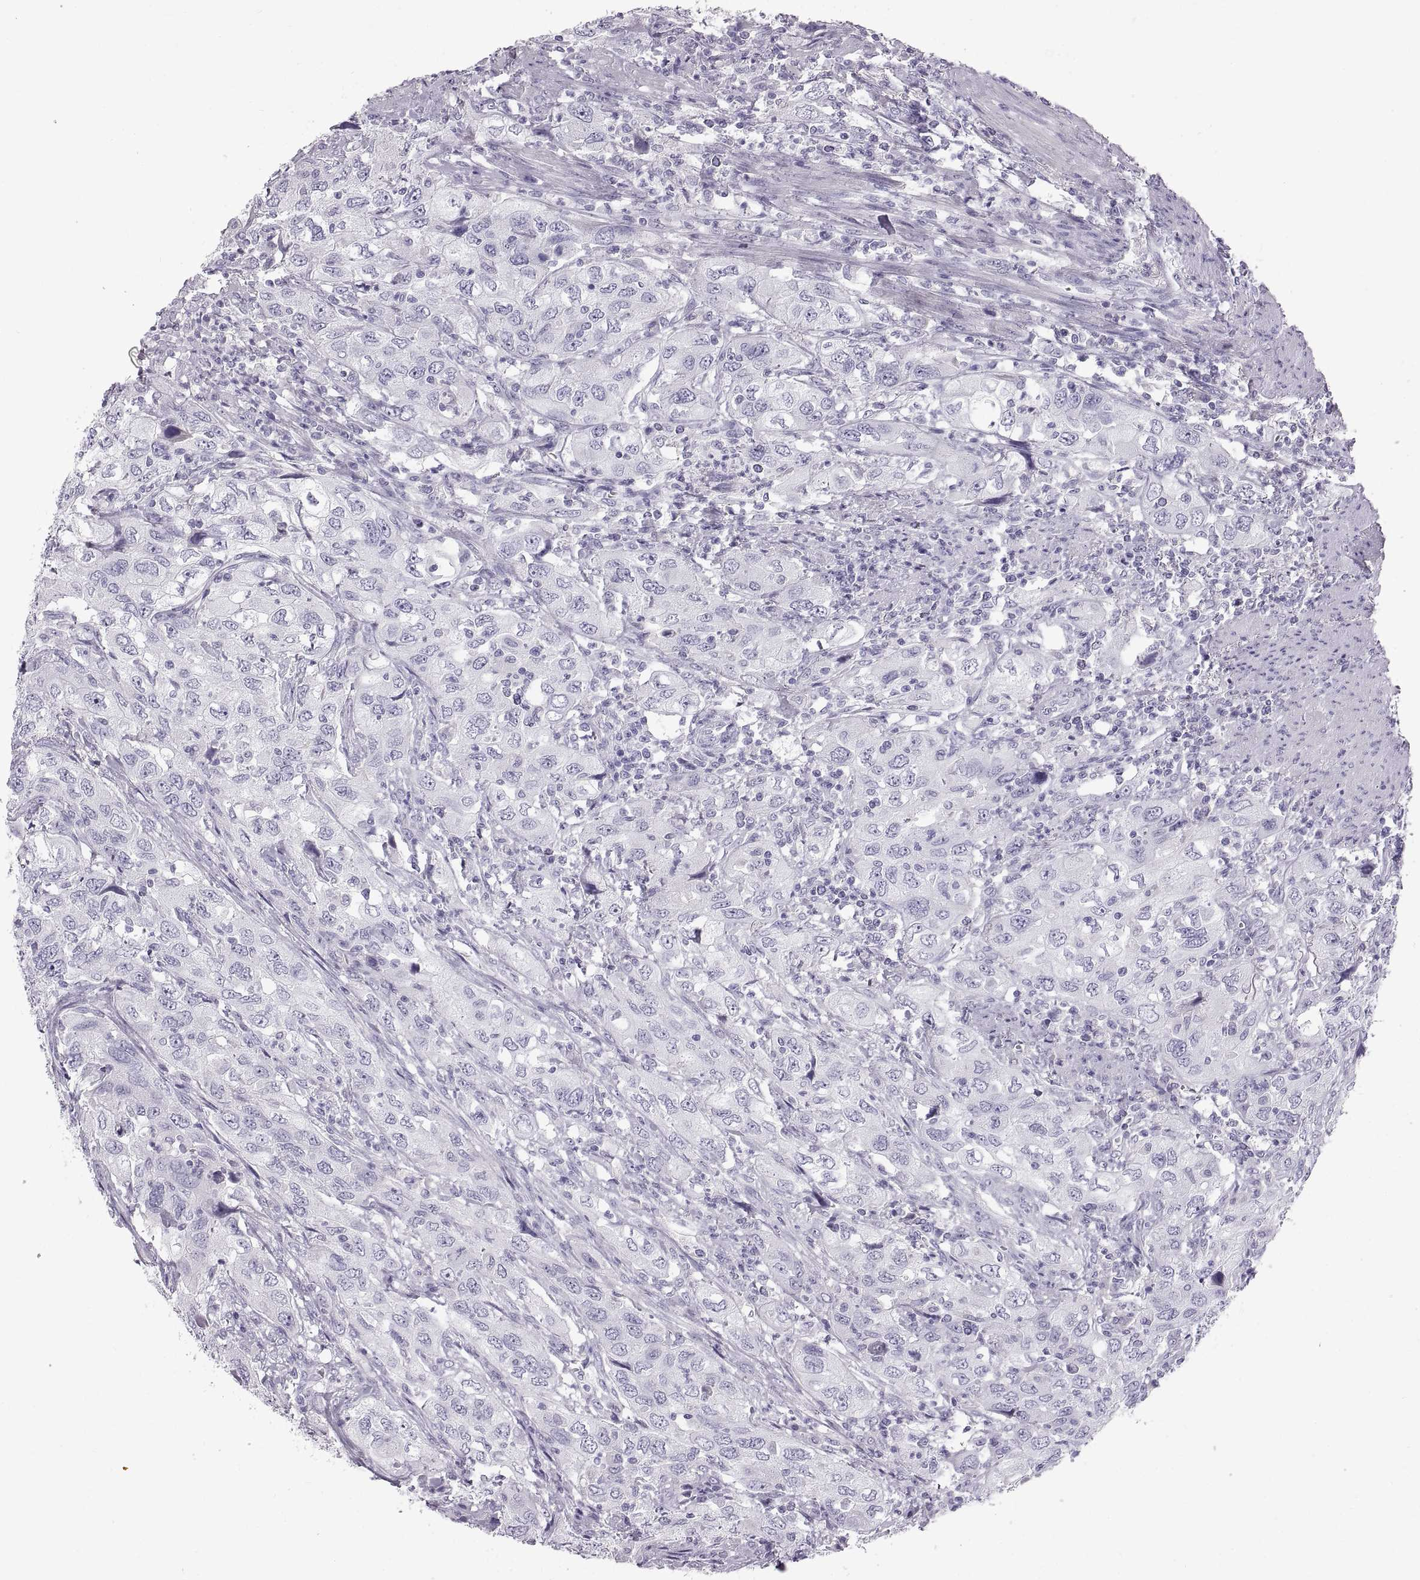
{"staining": {"intensity": "negative", "quantity": "none", "location": "none"}, "tissue": "urothelial cancer", "cell_type": "Tumor cells", "image_type": "cancer", "snomed": [{"axis": "morphology", "description": "Urothelial carcinoma, High grade"}, {"axis": "topography", "description": "Urinary bladder"}], "caption": "Urothelial cancer stained for a protein using immunohistochemistry shows no positivity tumor cells.", "gene": "WFDC8", "patient": {"sex": "male", "age": 76}}